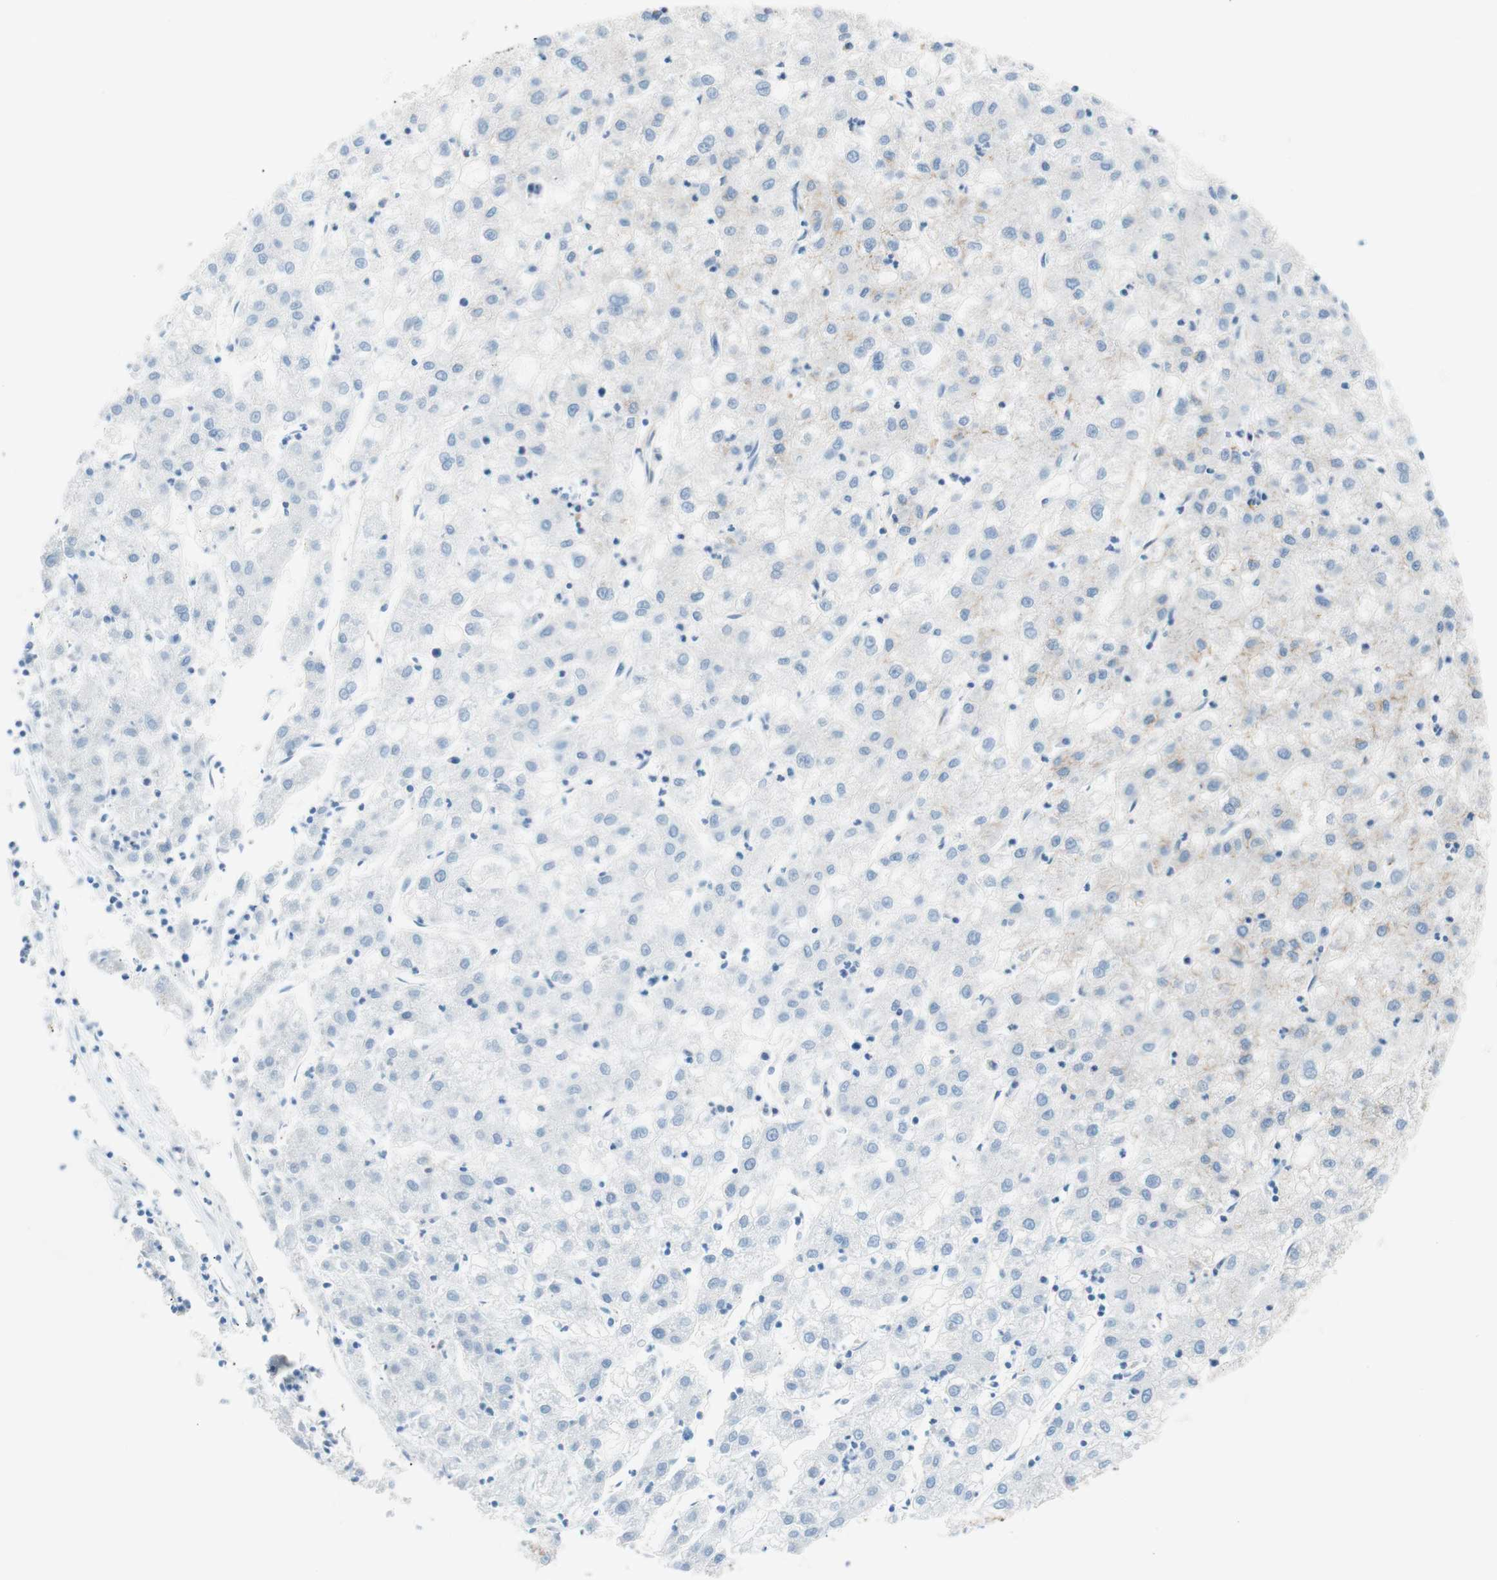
{"staining": {"intensity": "negative", "quantity": "none", "location": "none"}, "tissue": "liver cancer", "cell_type": "Tumor cells", "image_type": "cancer", "snomed": [{"axis": "morphology", "description": "Carcinoma, Hepatocellular, NOS"}, {"axis": "topography", "description": "Liver"}], "caption": "IHC of liver hepatocellular carcinoma reveals no staining in tumor cells.", "gene": "VPS26A", "patient": {"sex": "male", "age": 72}}